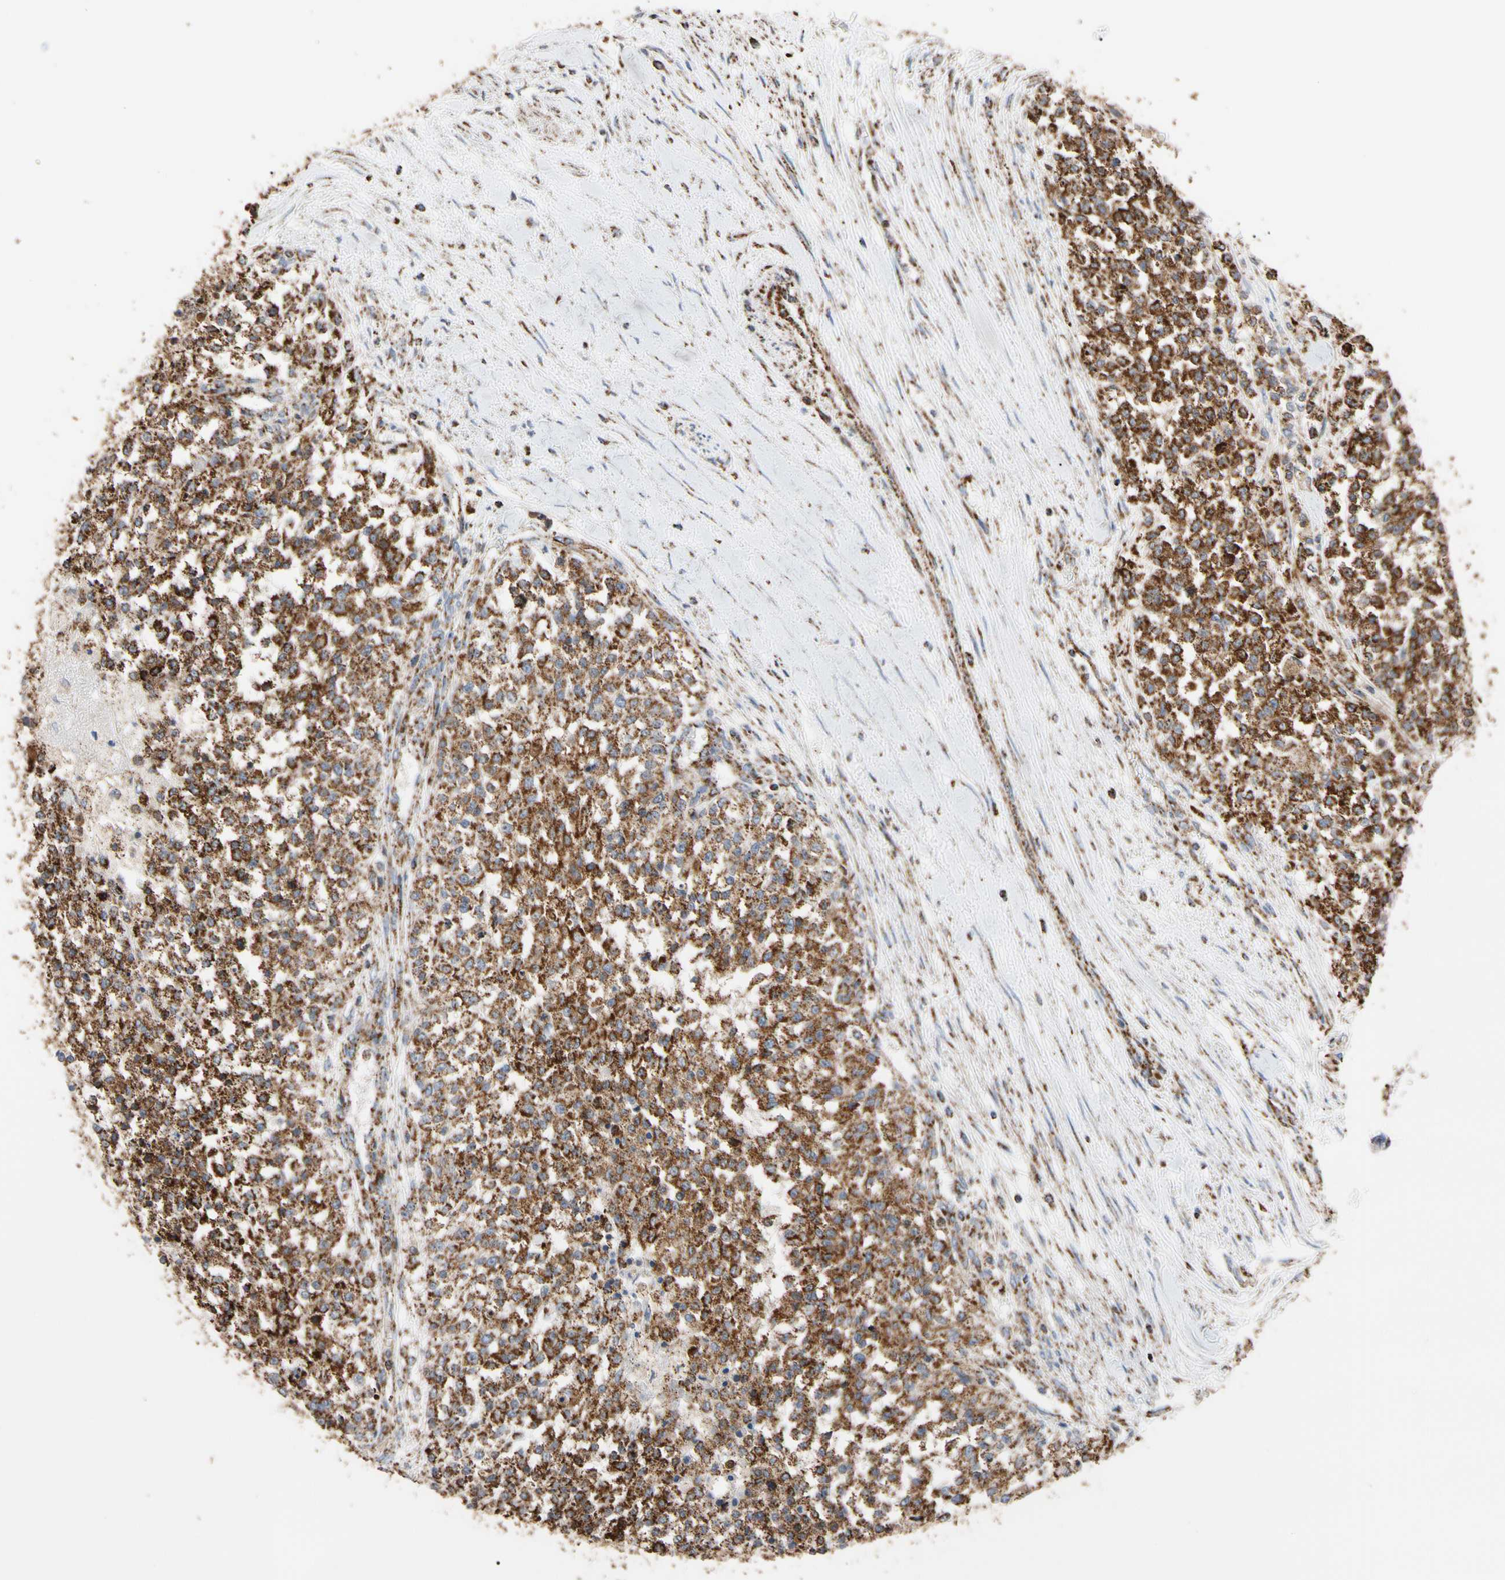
{"staining": {"intensity": "strong", "quantity": ">75%", "location": "cytoplasmic/membranous"}, "tissue": "testis cancer", "cell_type": "Tumor cells", "image_type": "cancer", "snomed": [{"axis": "morphology", "description": "Seminoma, NOS"}, {"axis": "topography", "description": "Testis"}], "caption": "Strong cytoplasmic/membranous expression is seen in about >75% of tumor cells in testis seminoma.", "gene": "FAM110B", "patient": {"sex": "male", "age": 59}}